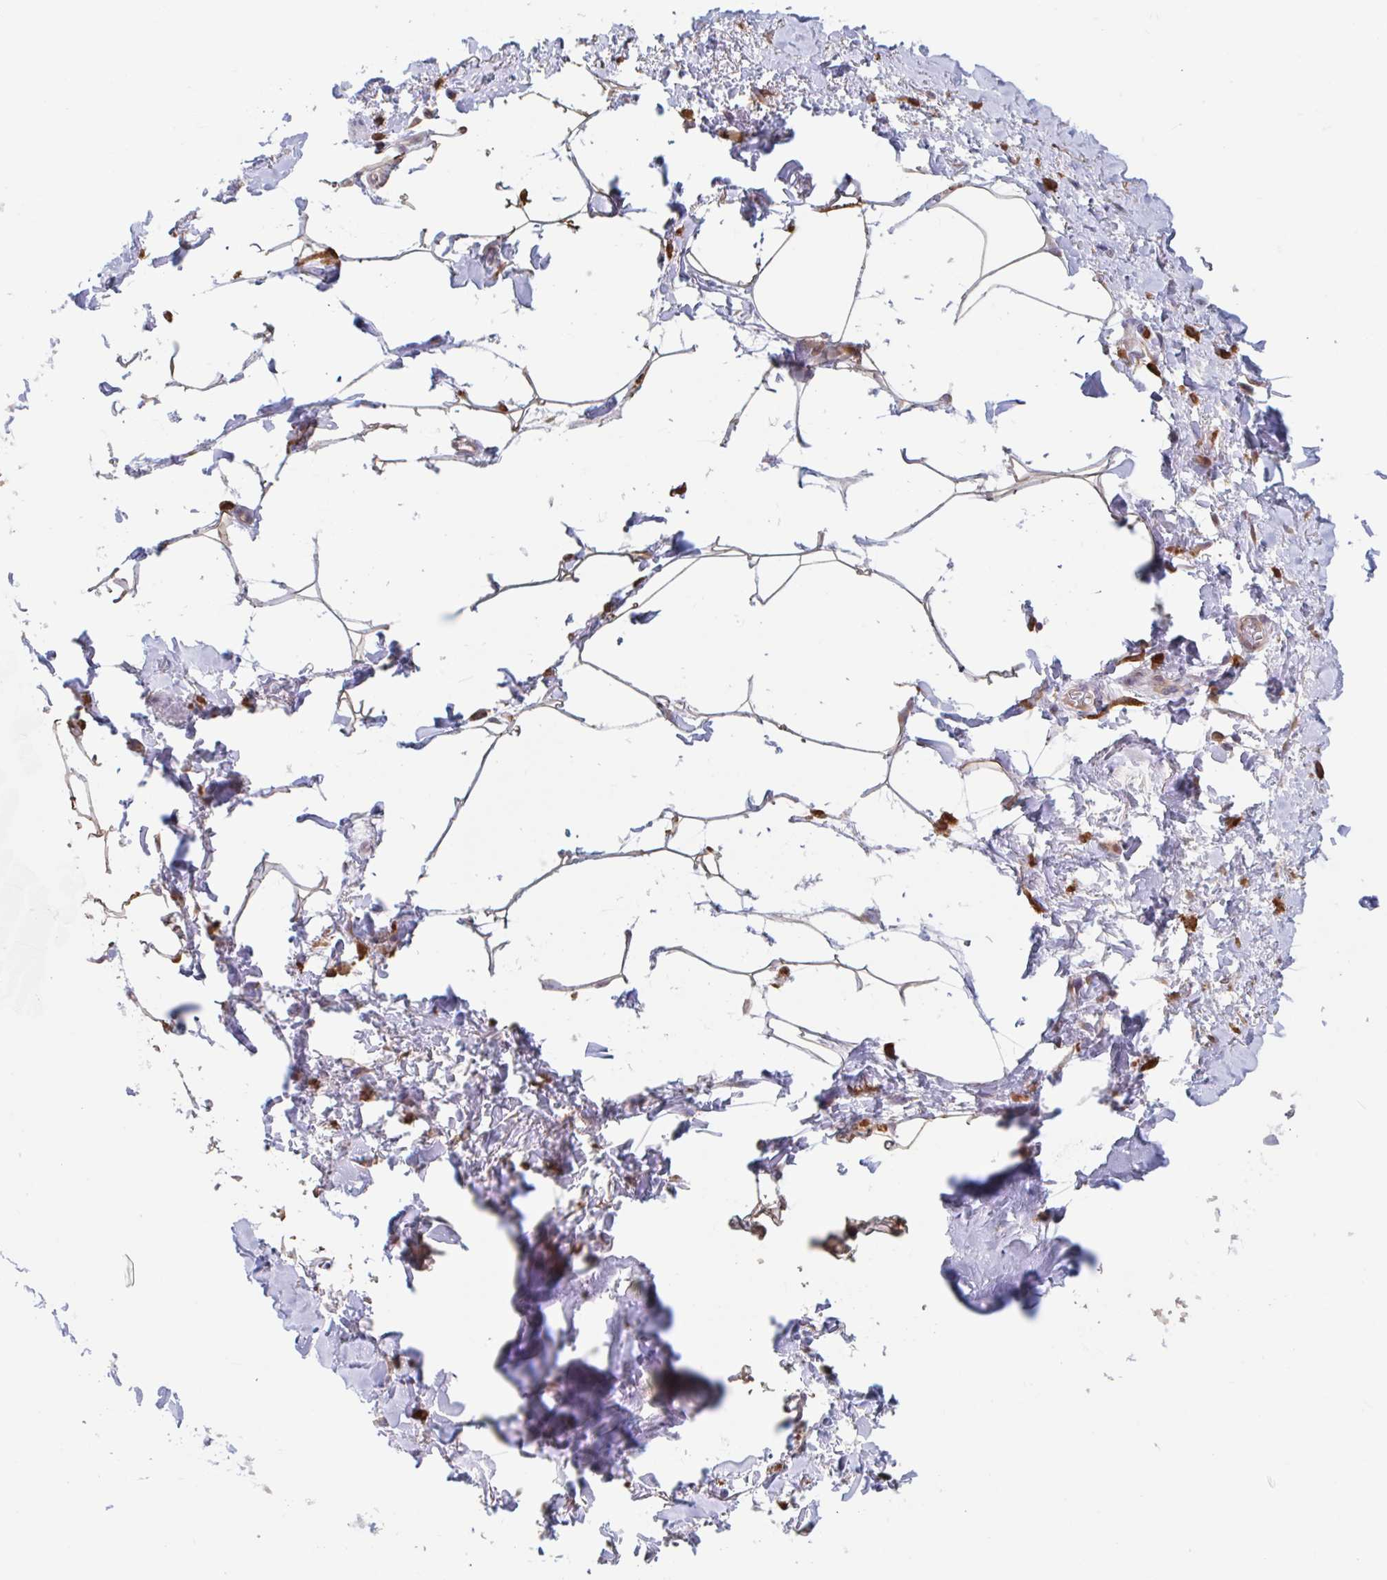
{"staining": {"intensity": "strong", "quantity": "<25%", "location": "cytoplasmic/membranous"}, "tissue": "adipose tissue", "cell_type": "Adipocytes", "image_type": "normal", "snomed": [{"axis": "morphology", "description": "Normal tissue, NOS"}, {"axis": "topography", "description": "Vagina"}, {"axis": "topography", "description": "Peripheral nerve tissue"}], "caption": "Immunohistochemistry (IHC) of normal adipose tissue displays medium levels of strong cytoplasmic/membranous expression in approximately <25% of adipocytes. (DAB = brown stain, brightfield microscopy at high magnification).", "gene": "SNX8", "patient": {"sex": "female", "age": 71}}